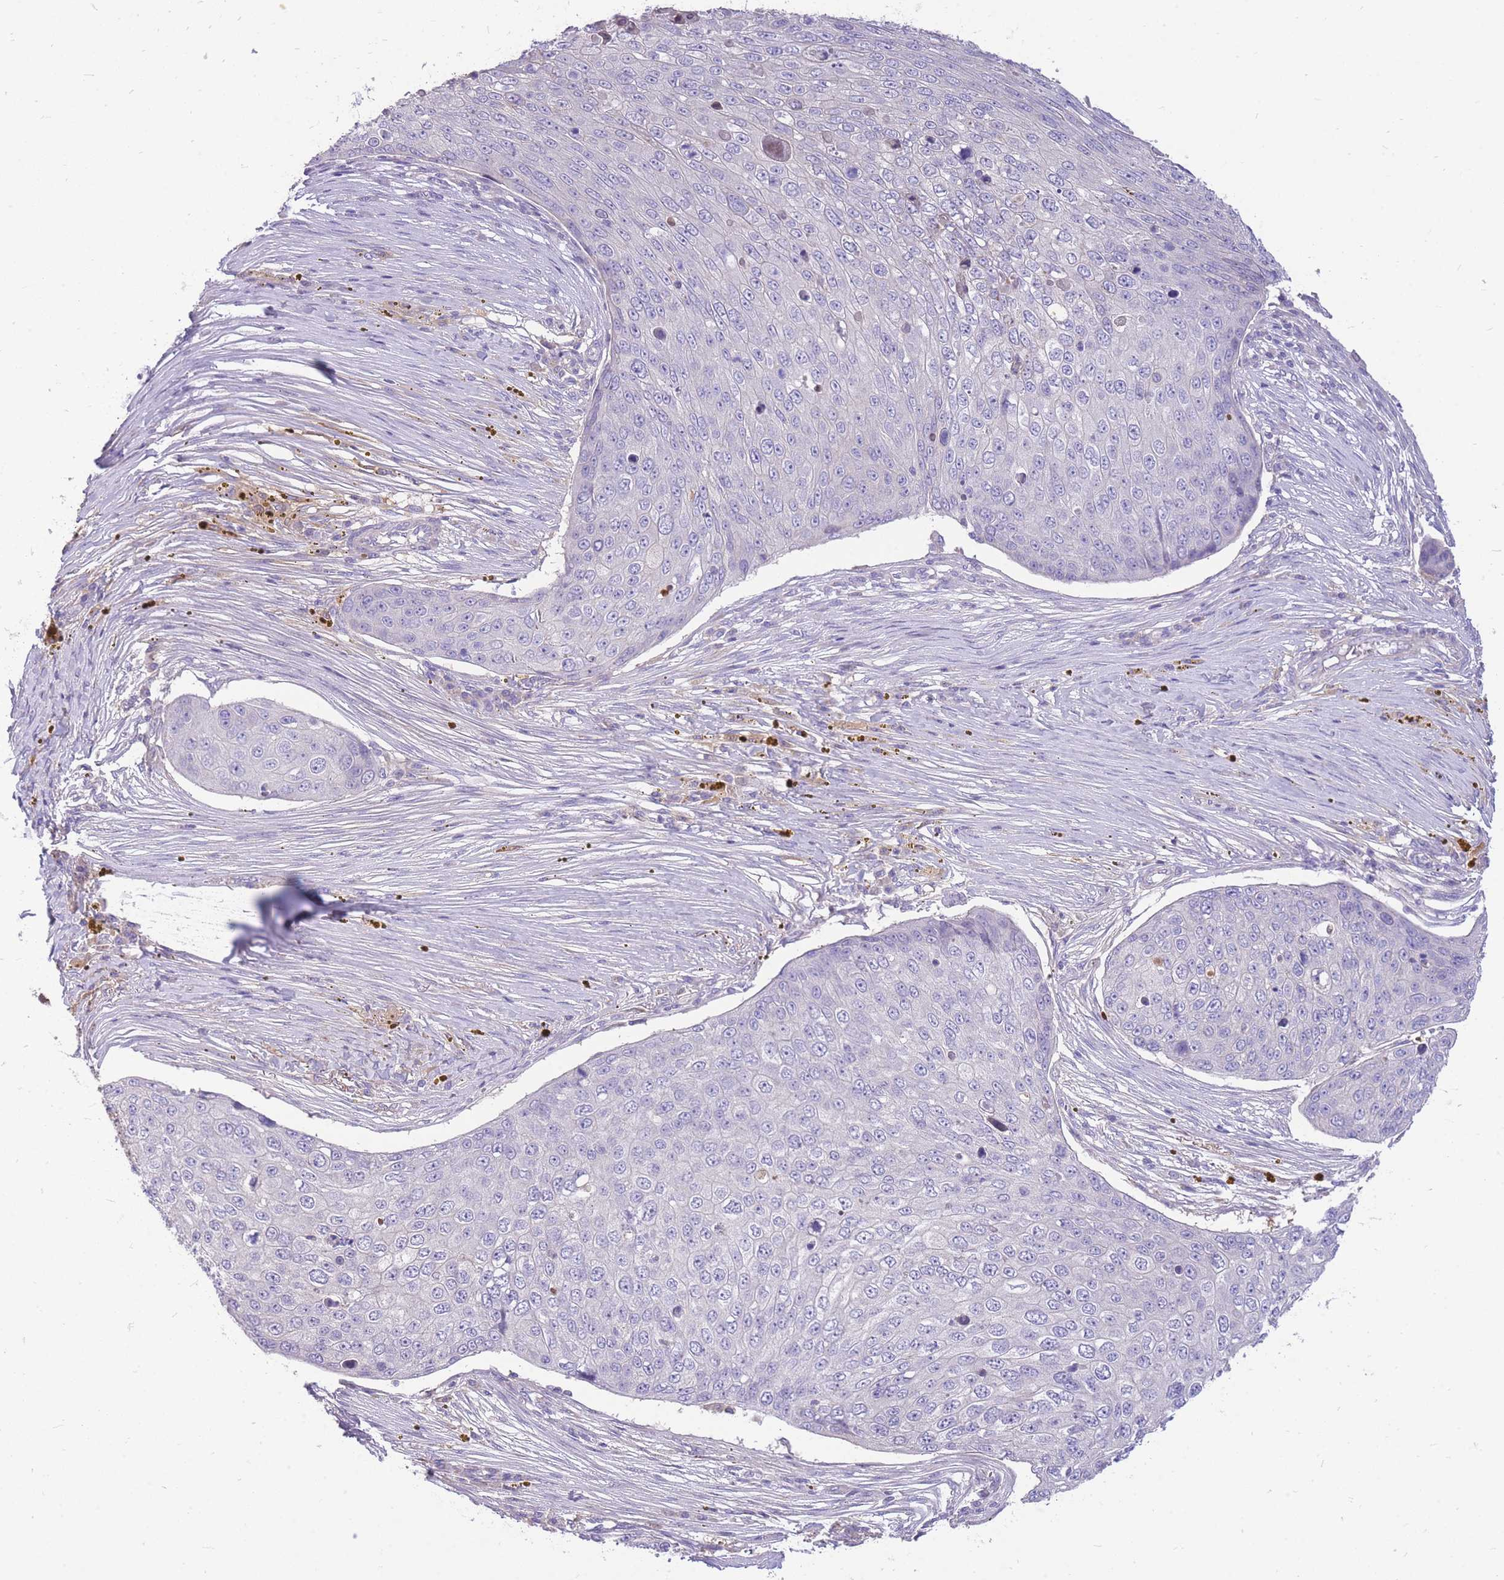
{"staining": {"intensity": "negative", "quantity": "none", "location": "none"}, "tissue": "skin cancer", "cell_type": "Tumor cells", "image_type": "cancer", "snomed": [{"axis": "morphology", "description": "Squamous cell carcinoma, NOS"}, {"axis": "topography", "description": "Skin"}], "caption": "High power microscopy image of an immunohistochemistry histopathology image of squamous cell carcinoma (skin), revealing no significant positivity in tumor cells.", "gene": "OR5T1", "patient": {"sex": "male", "age": 71}}